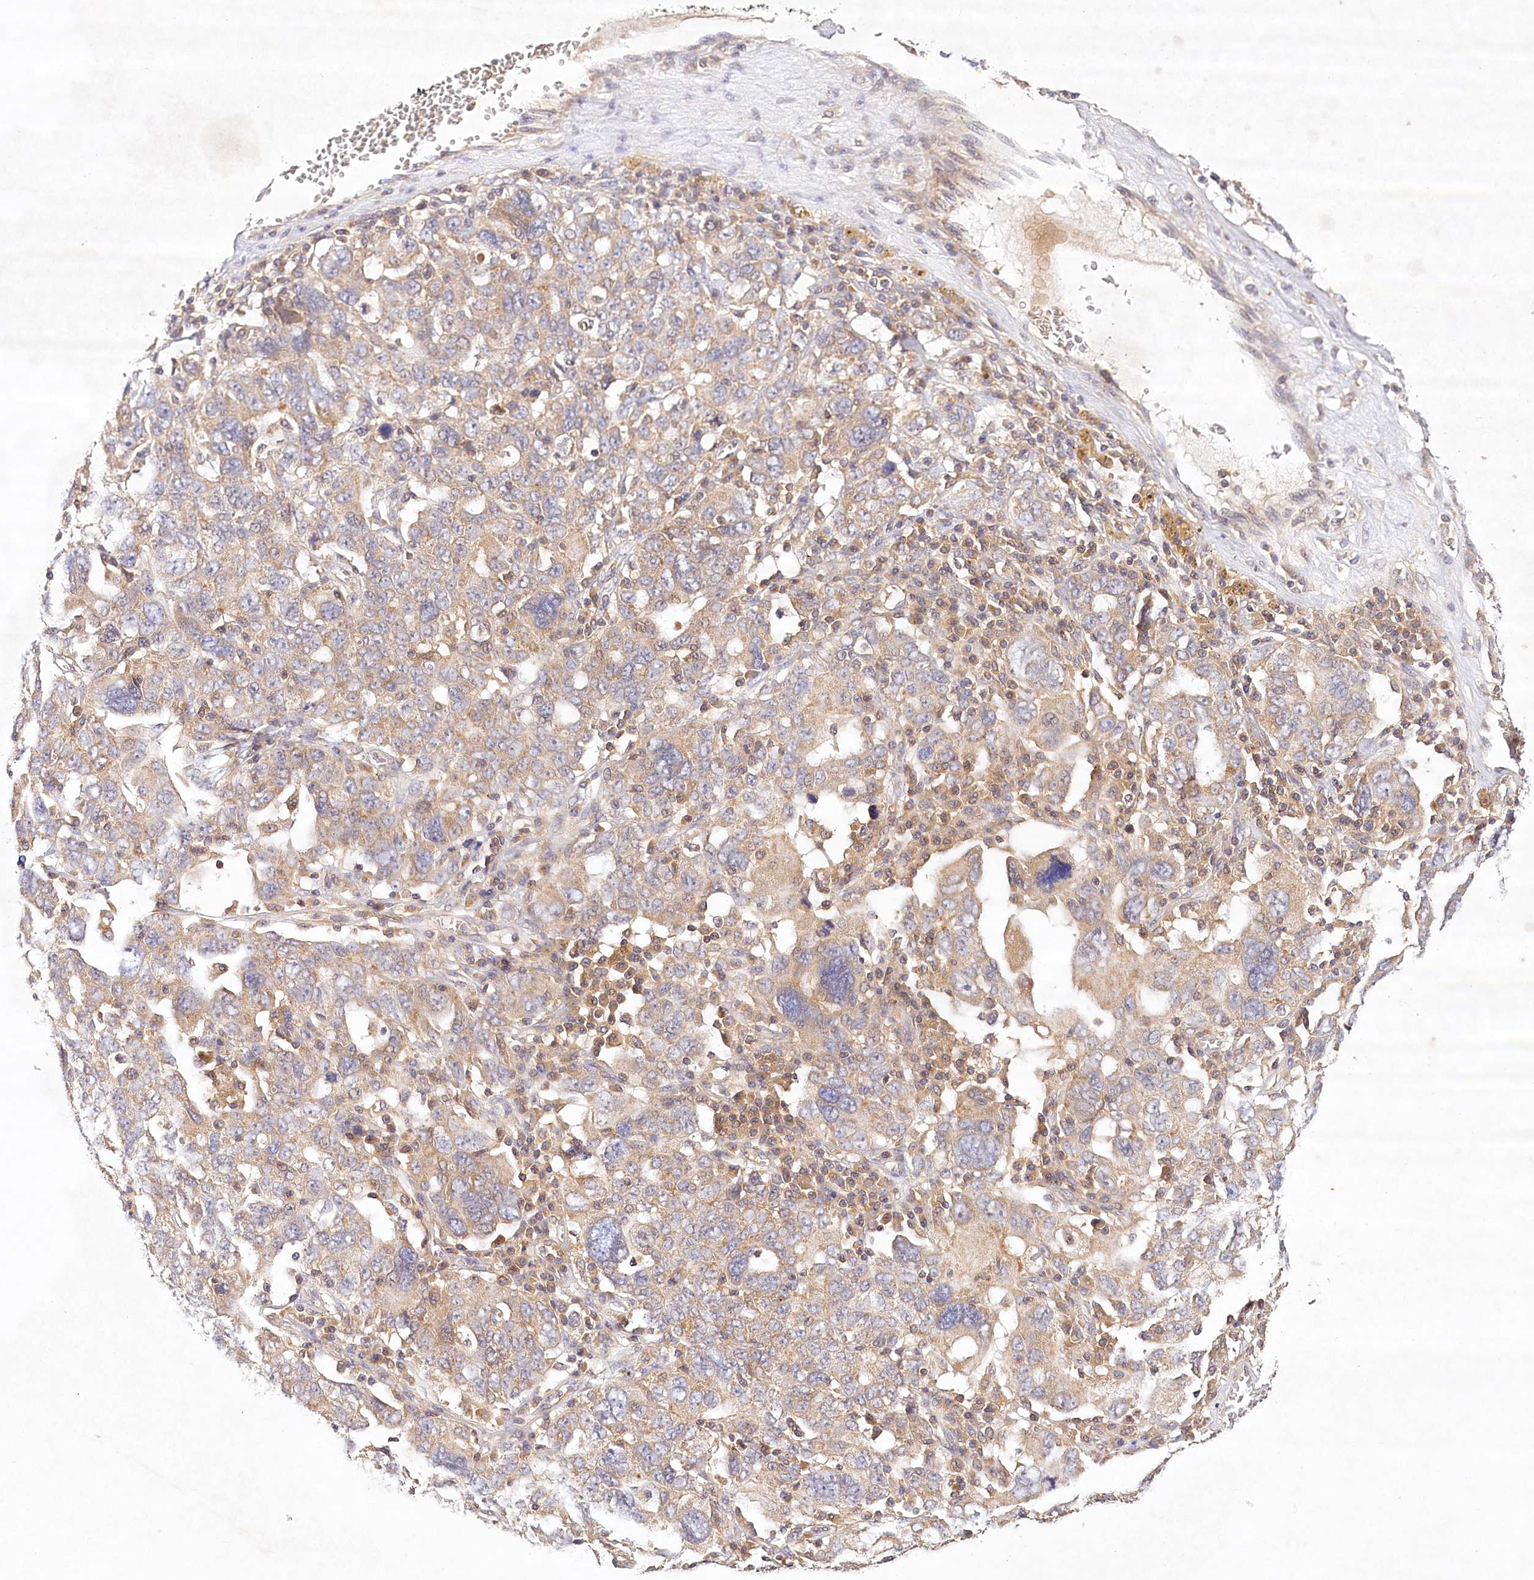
{"staining": {"intensity": "moderate", "quantity": "25%-75%", "location": "cytoplasmic/membranous"}, "tissue": "ovarian cancer", "cell_type": "Tumor cells", "image_type": "cancer", "snomed": [{"axis": "morphology", "description": "Carcinoma, endometroid"}, {"axis": "topography", "description": "Ovary"}], "caption": "Immunohistochemical staining of ovarian endometroid carcinoma shows moderate cytoplasmic/membranous protein expression in approximately 25%-75% of tumor cells.", "gene": "LSS", "patient": {"sex": "female", "age": 62}}